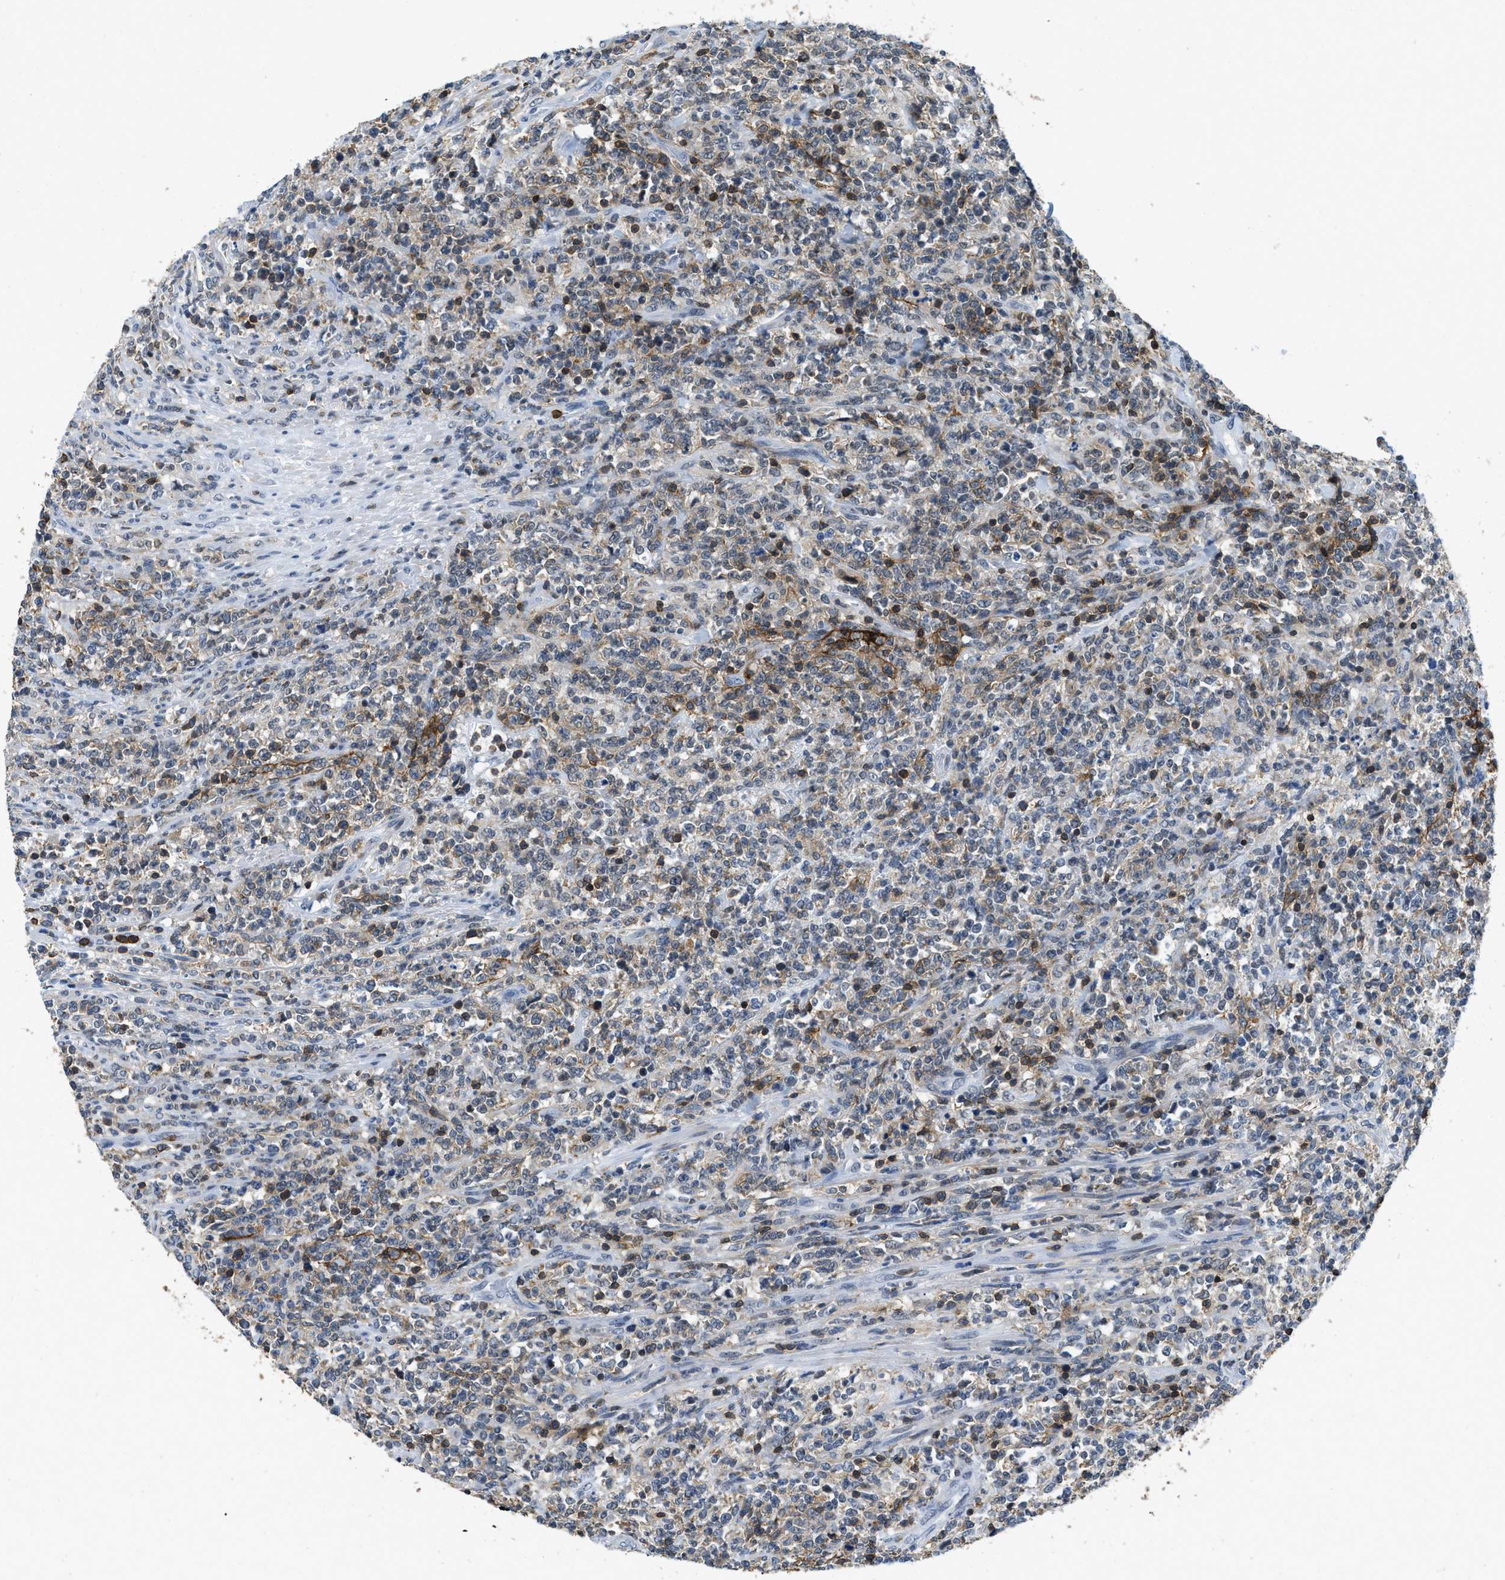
{"staining": {"intensity": "weak", "quantity": "<25%", "location": "cytoplasmic/membranous"}, "tissue": "lymphoma", "cell_type": "Tumor cells", "image_type": "cancer", "snomed": [{"axis": "morphology", "description": "Malignant lymphoma, non-Hodgkin's type, High grade"}, {"axis": "topography", "description": "Soft tissue"}], "caption": "Immunohistochemistry histopathology image of neoplastic tissue: human lymphoma stained with DAB (3,3'-diaminobenzidine) reveals no significant protein positivity in tumor cells. (Brightfield microscopy of DAB (3,3'-diaminobenzidine) immunohistochemistry at high magnification).", "gene": "FAM151A", "patient": {"sex": "male", "age": 18}}